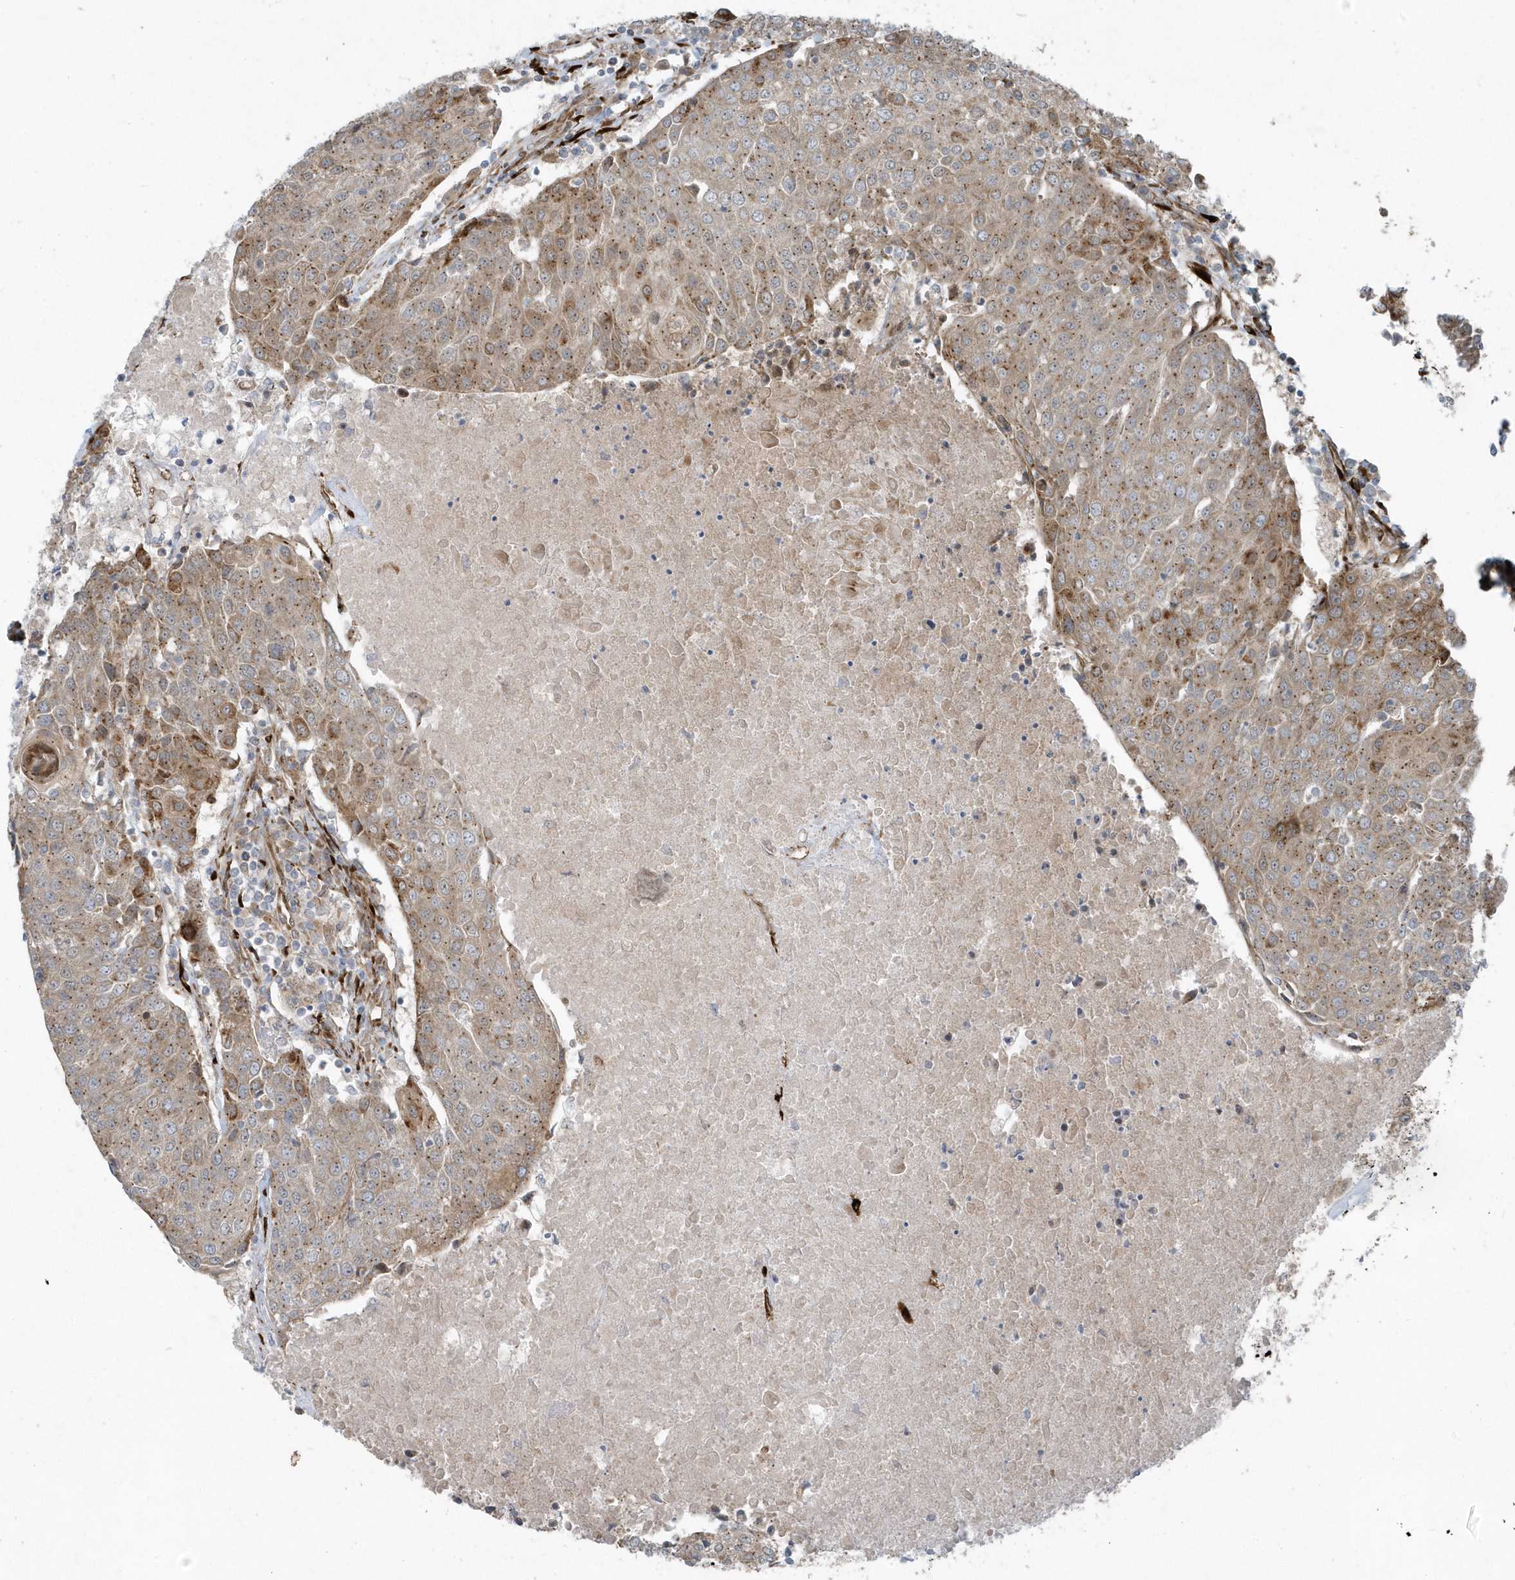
{"staining": {"intensity": "moderate", "quantity": ">75%", "location": "cytoplasmic/membranous"}, "tissue": "urothelial cancer", "cell_type": "Tumor cells", "image_type": "cancer", "snomed": [{"axis": "morphology", "description": "Urothelial carcinoma, High grade"}, {"axis": "topography", "description": "Urinary bladder"}], "caption": "Immunohistochemistry (IHC) staining of urothelial carcinoma (high-grade), which displays medium levels of moderate cytoplasmic/membranous expression in approximately >75% of tumor cells indicating moderate cytoplasmic/membranous protein positivity. The staining was performed using DAB (3,3'-diaminobenzidine) (brown) for protein detection and nuclei were counterstained in hematoxylin (blue).", "gene": "FAM98A", "patient": {"sex": "female", "age": 85}}